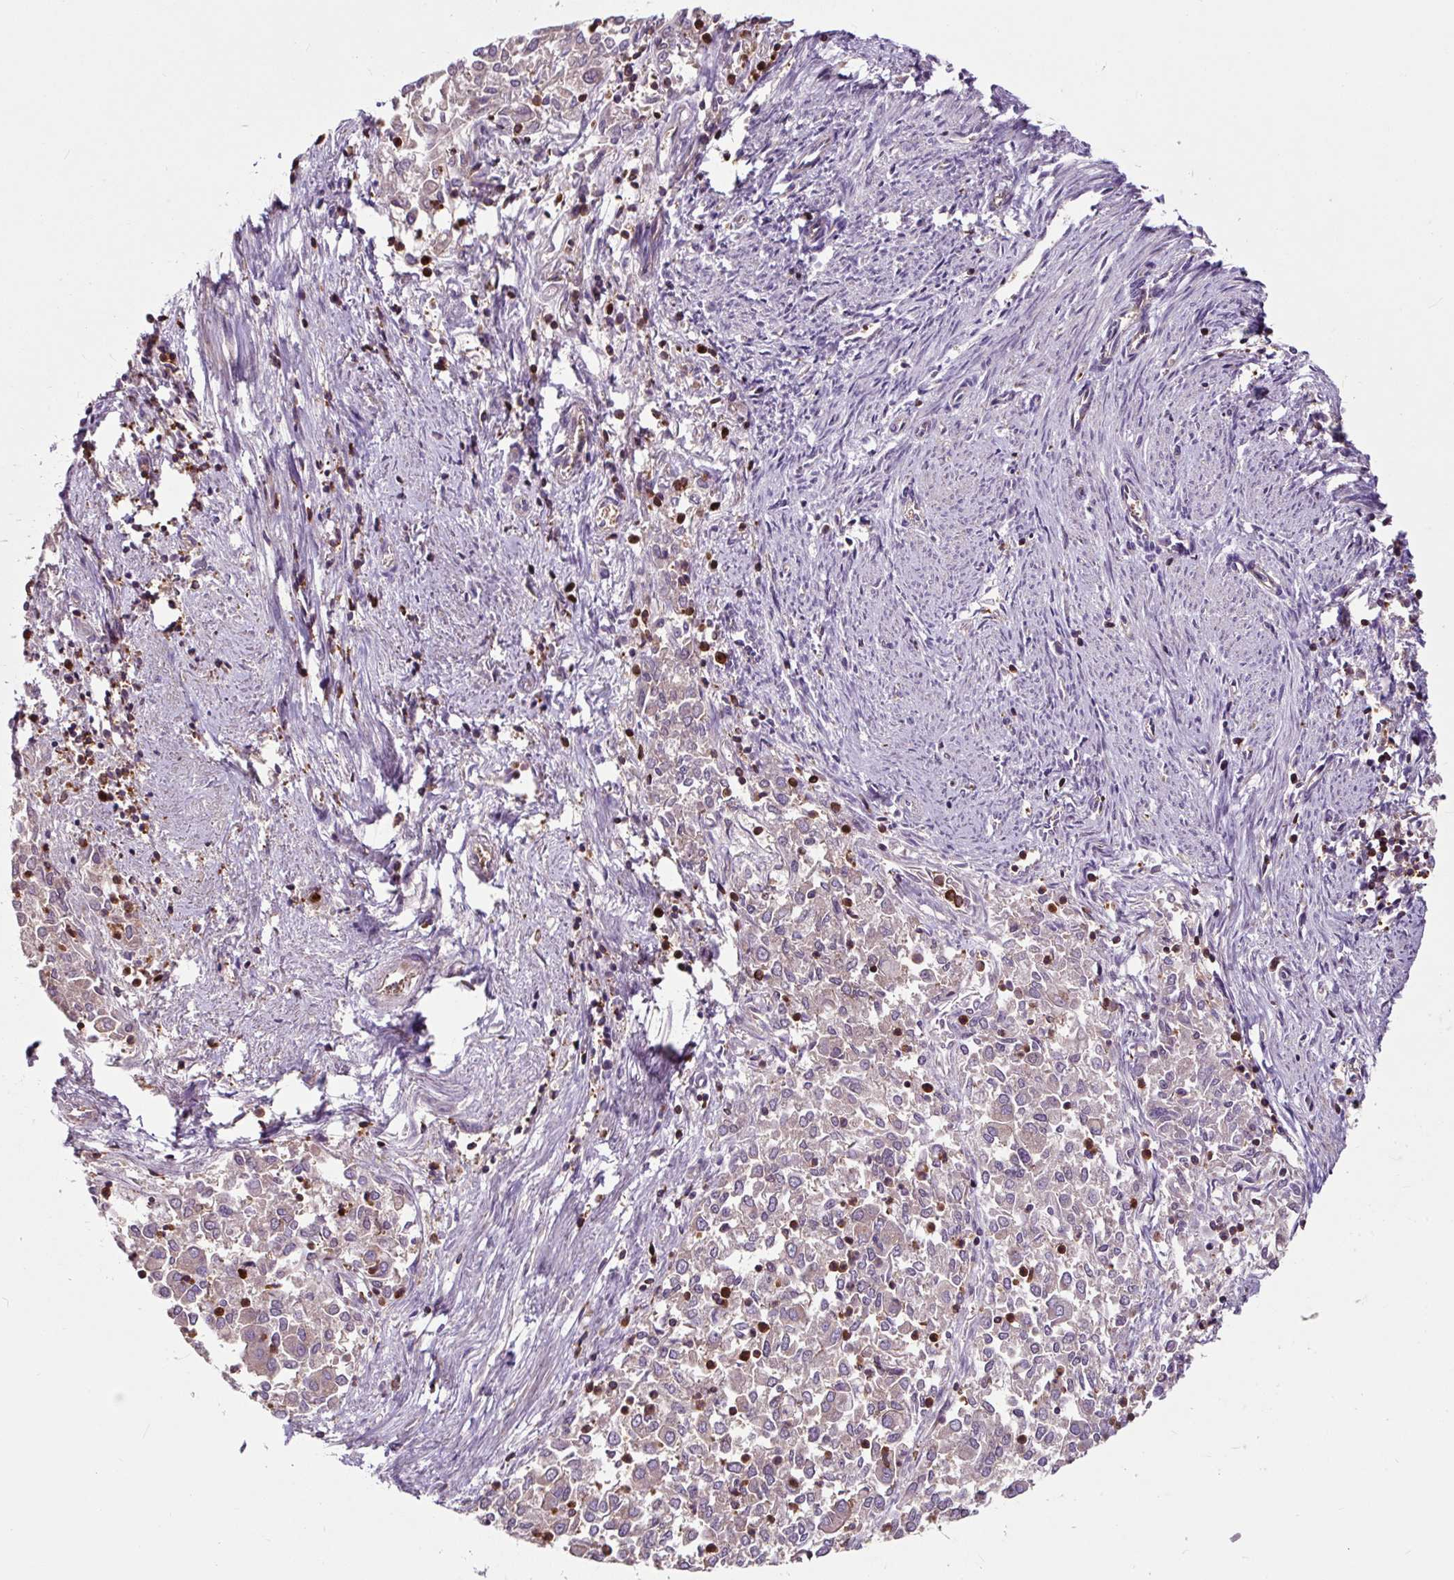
{"staining": {"intensity": "weak", "quantity": "<25%", "location": "cytoplasmic/membranous"}, "tissue": "endometrial cancer", "cell_type": "Tumor cells", "image_type": "cancer", "snomed": [{"axis": "morphology", "description": "Adenocarcinoma, NOS"}, {"axis": "topography", "description": "Endometrium"}], "caption": "DAB (3,3'-diaminobenzidine) immunohistochemical staining of adenocarcinoma (endometrial) demonstrates no significant positivity in tumor cells.", "gene": "CISD3", "patient": {"sex": "female", "age": 57}}